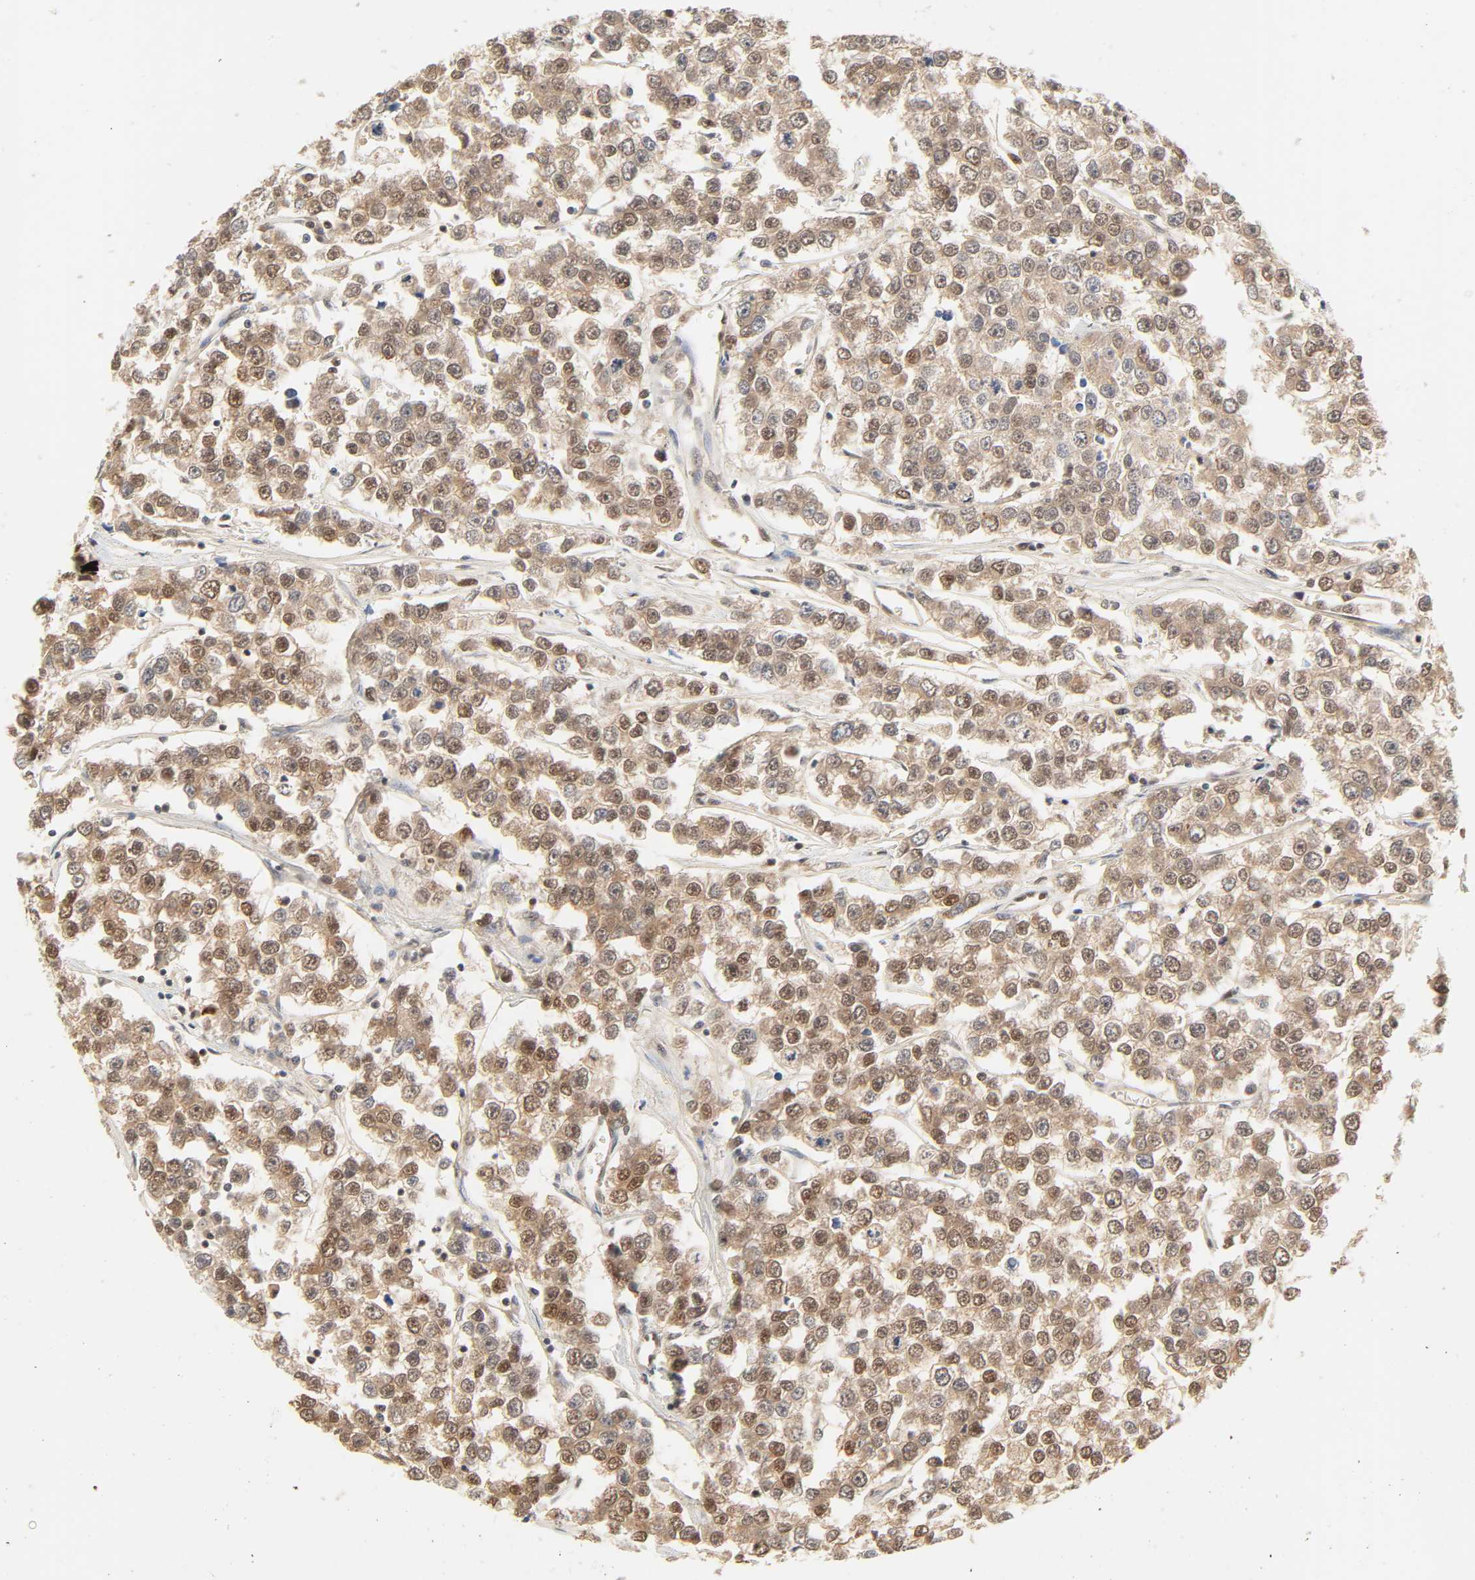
{"staining": {"intensity": "moderate", "quantity": ">75%", "location": "cytoplasmic/membranous,nuclear"}, "tissue": "testis cancer", "cell_type": "Tumor cells", "image_type": "cancer", "snomed": [{"axis": "morphology", "description": "Seminoma, NOS"}, {"axis": "morphology", "description": "Carcinoma, Embryonal, NOS"}, {"axis": "topography", "description": "Testis"}], "caption": "A medium amount of moderate cytoplasmic/membranous and nuclear staining is present in approximately >75% of tumor cells in testis cancer (seminoma) tissue. Immunohistochemistry stains the protein in brown and the nuclei are stained blue.", "gene": "UBC", "patient": {"sex": "male", "age": 52}}